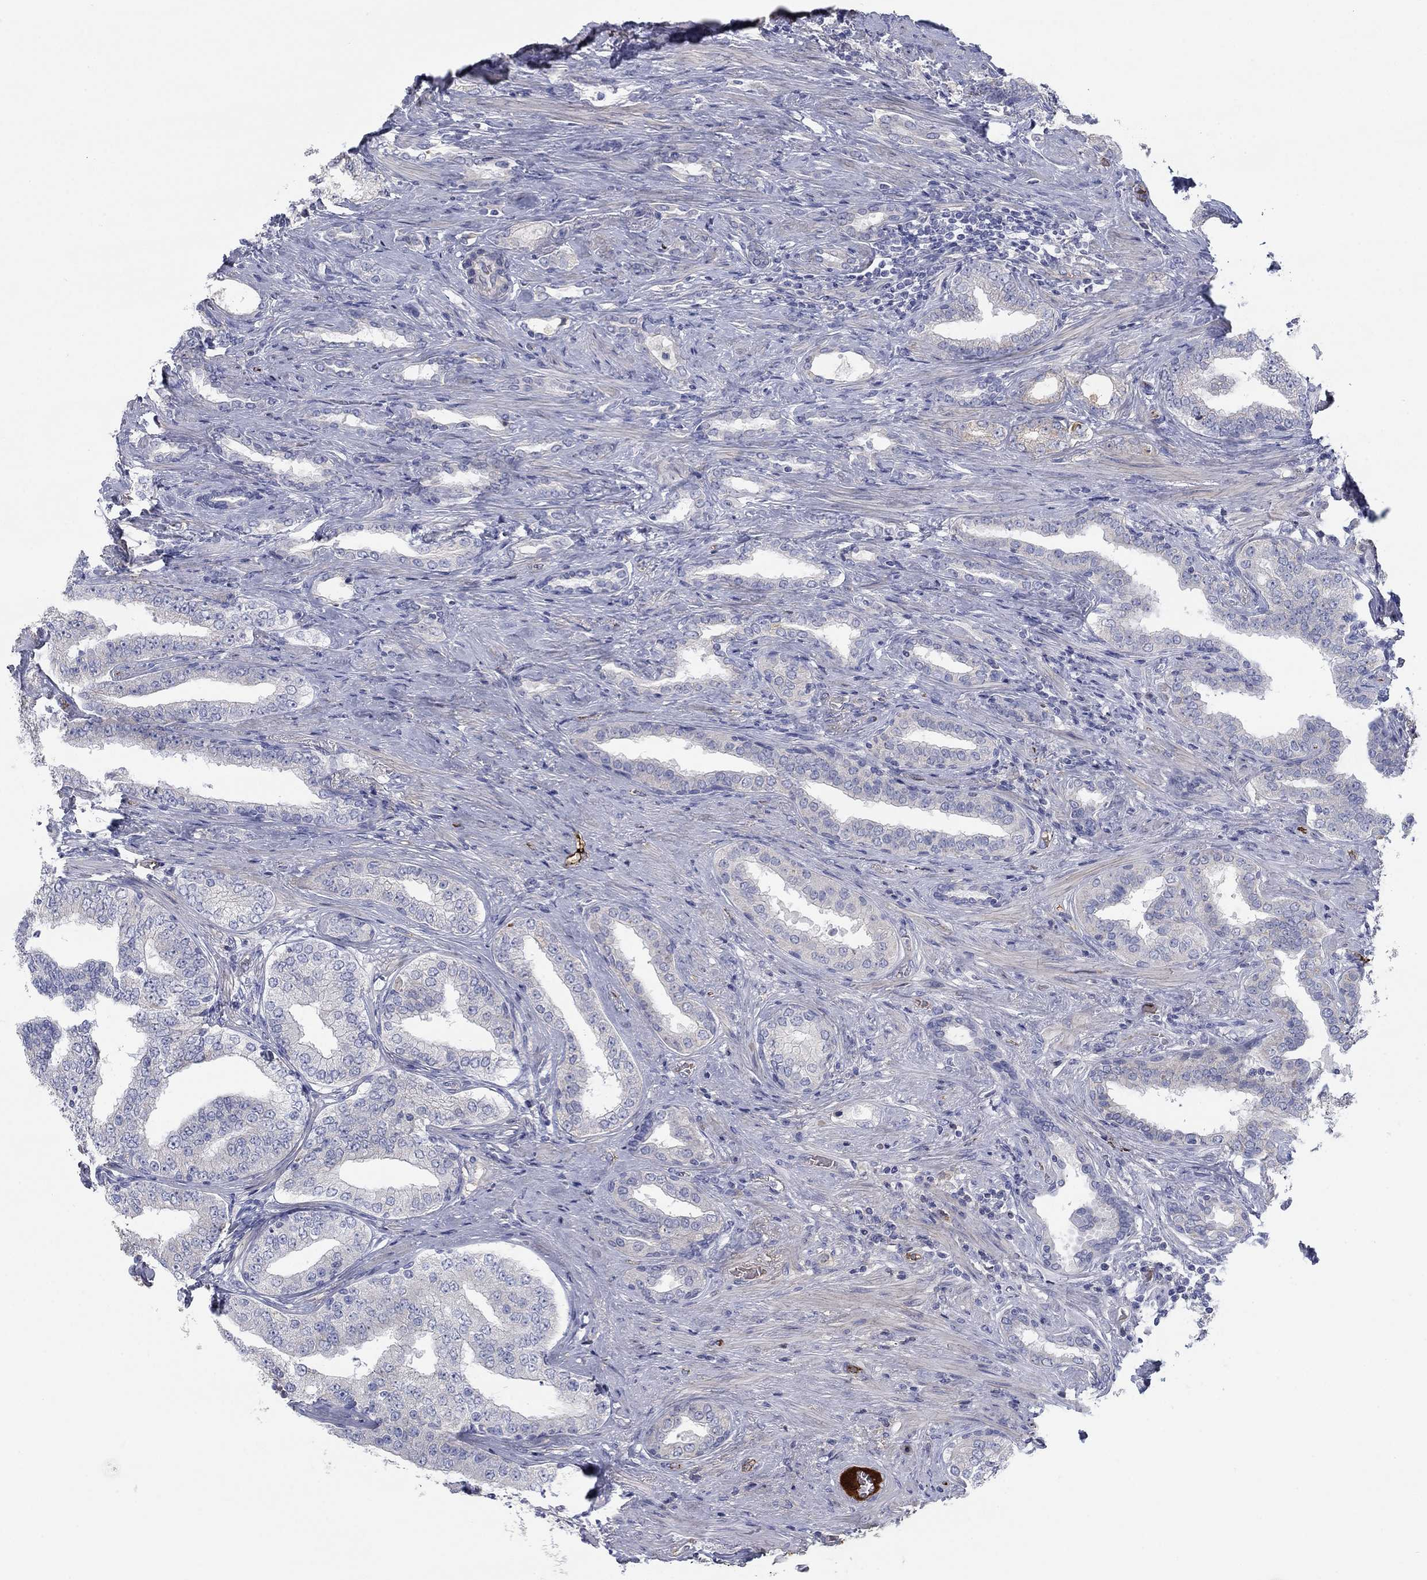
{"staining": {"intensity": "negative", "quantity": "none", "location": "none"}, "tissue": "prostate cancer", "cell_type": "Tumor cells", "image_type": "cancer", "snomed": [{"axis": "morphology", "description": "Adenocarcinoma, Low grade"}, {"axis": "topography", "description": "Prostate and seminal vesicle, NOS"}], "caption": "This is an immunohistochemistry image of human adenocarcinoma (low-grade) (prostate). There is no positivity in tumor cells.", "gene": "APOC3", "patient": {"sex": "male", "age": 61}}